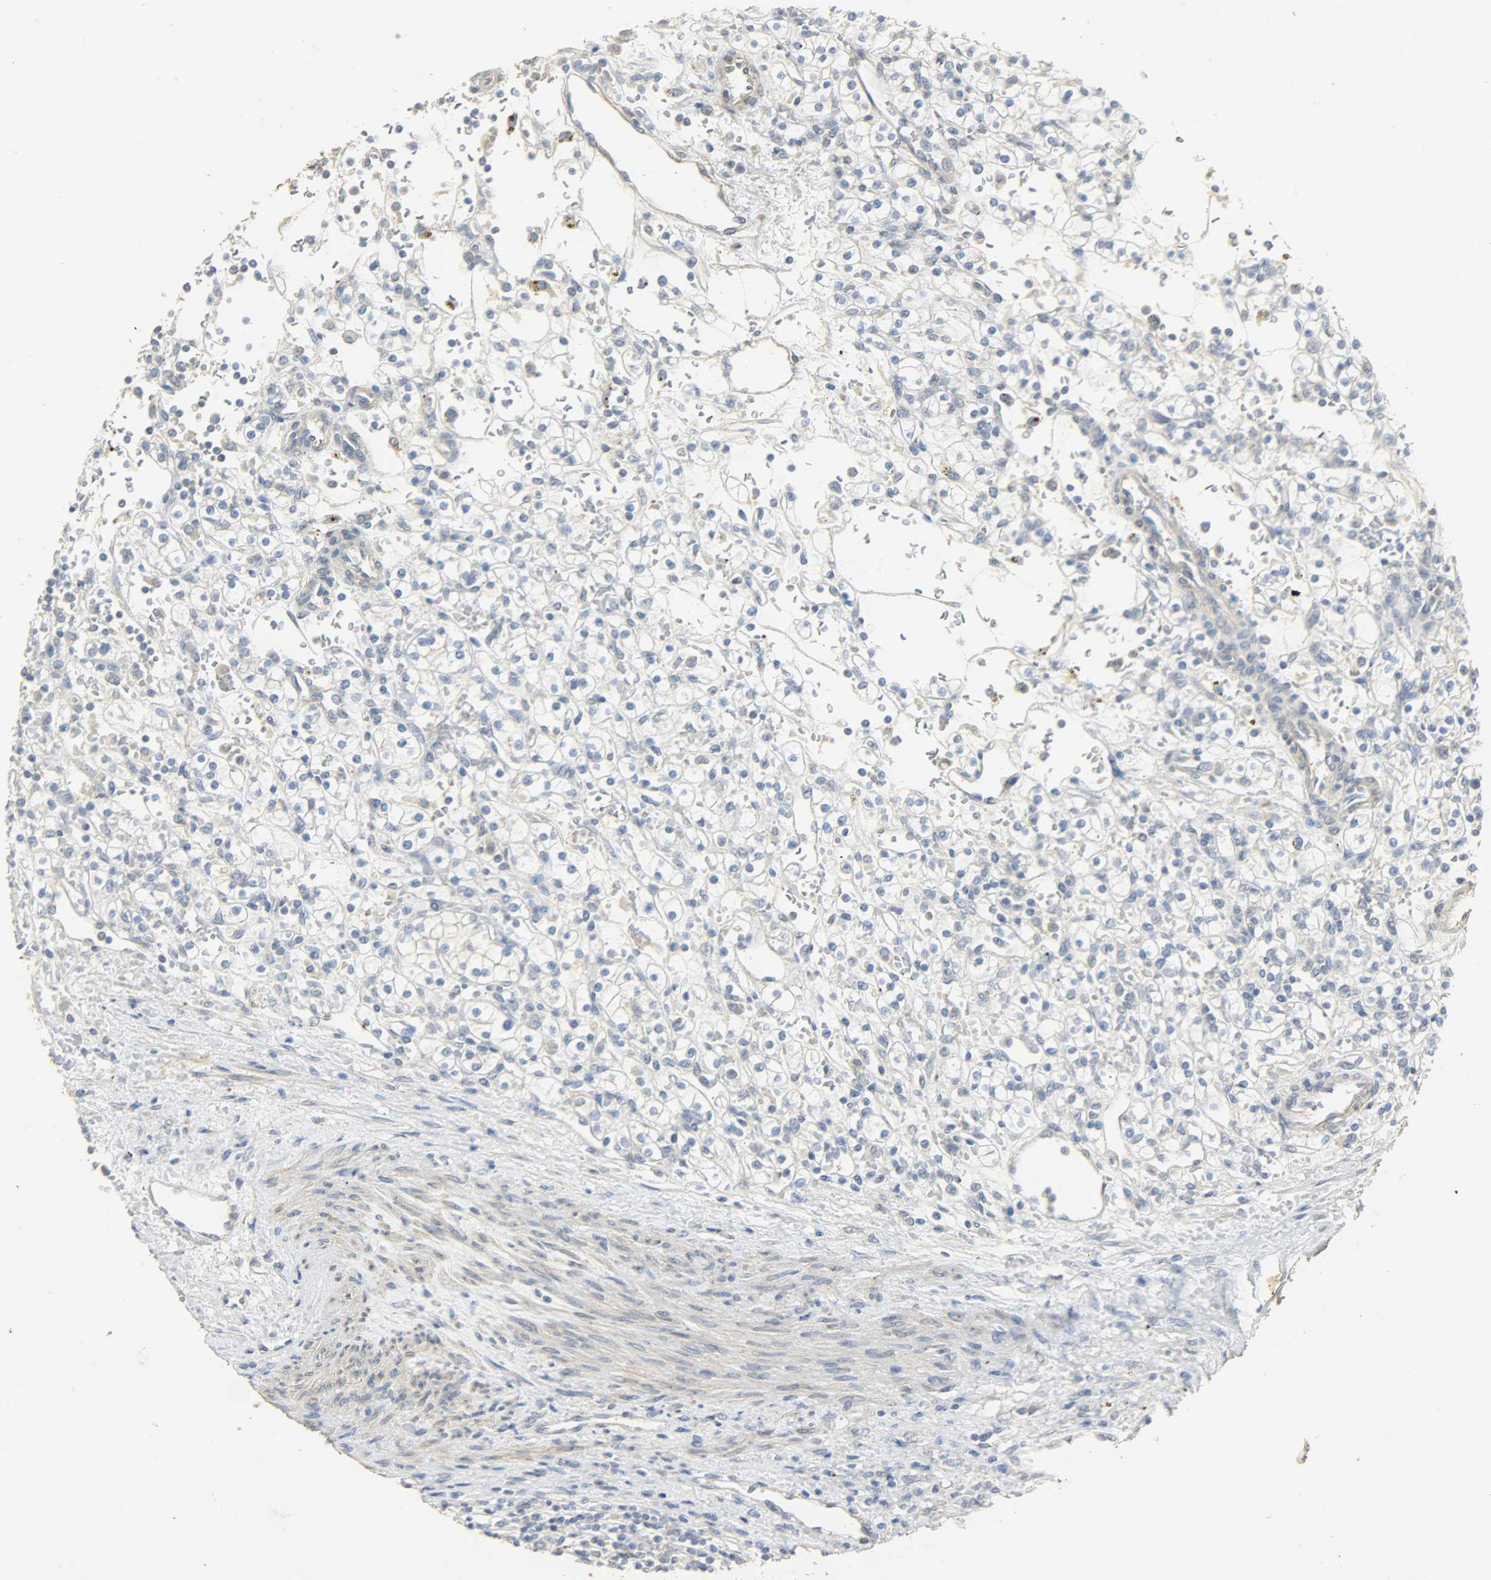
{"staining": {"intensity": "negative", "quantity": "none", "location": "none"}, "tissue": "renal cancer", "cell_type": "Tumor cells", "image_type": "cancer", "snomed": [{"axis": "morphology", "description": "Normal tissue, NOS"}, {"axis": "morphology", "description": "Adenocarcinoma, NOS"}, {"axis": "topography", "description": "Kidney"}], "caption": "Immunohistochemistry of human renal adenocarcinoma reveals no positivity in tumor cells.", "gene": "USP13", "patient": {"sex": "female", "age": 55}}